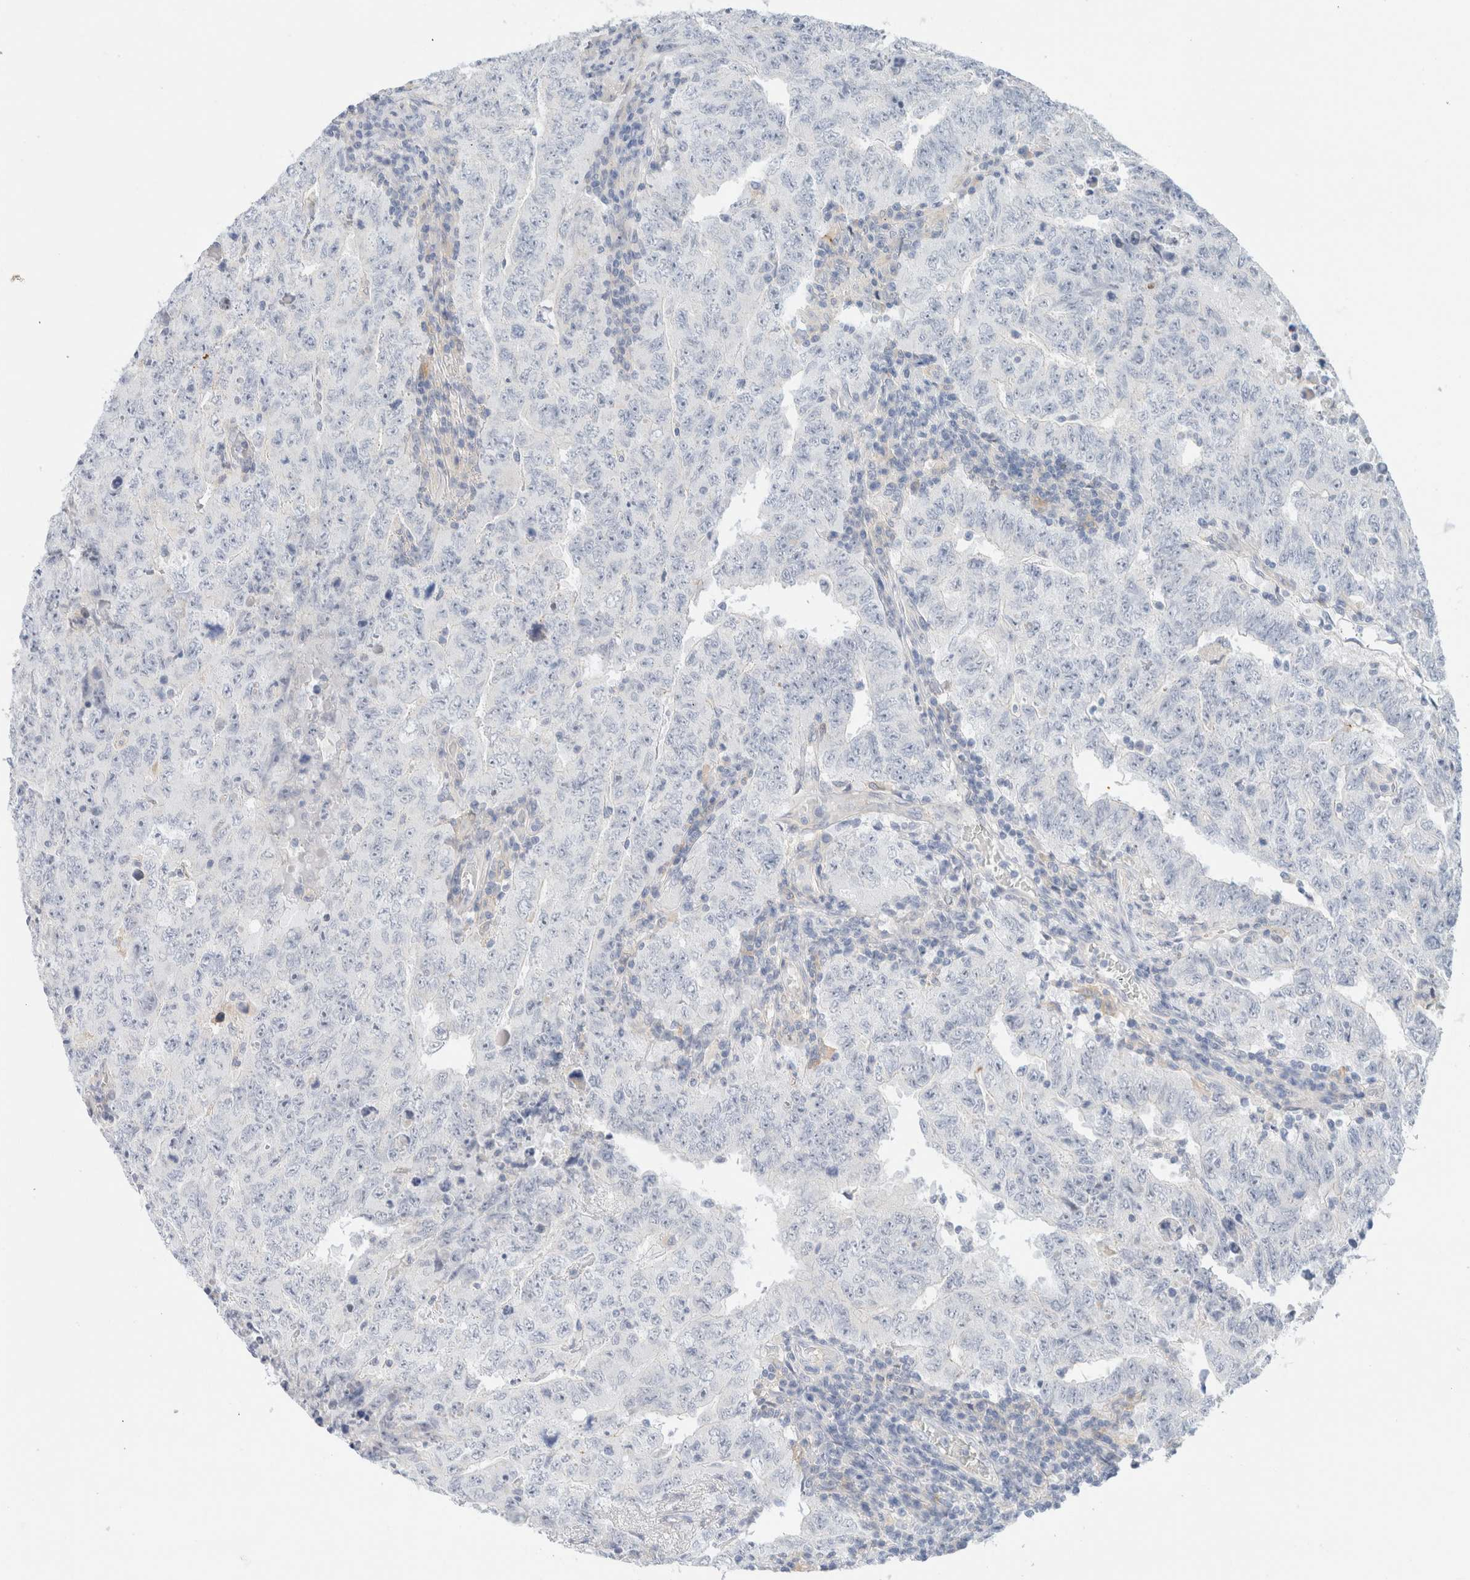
{"staining": {"intensity": "negative", "quantity": "none", "location": "none"}, "tissue": "testis cancer", "cell_type": "Tumor cells", "image_type": "cancer", "snomed": [{"axis": "morphology", "description": "Carcinoma, Embryonal, NOS"}, {"axis": "topography", "description": "Testis"}], "caption": "An immunohistochemistry (IHC) micrograph of testis embryonal carcinoma is shown. There is no staining in tumor cells of testis embryonal carcinoma.", "gene": "SDR16C5", "patient": {"sex": "male", "age": 26}}